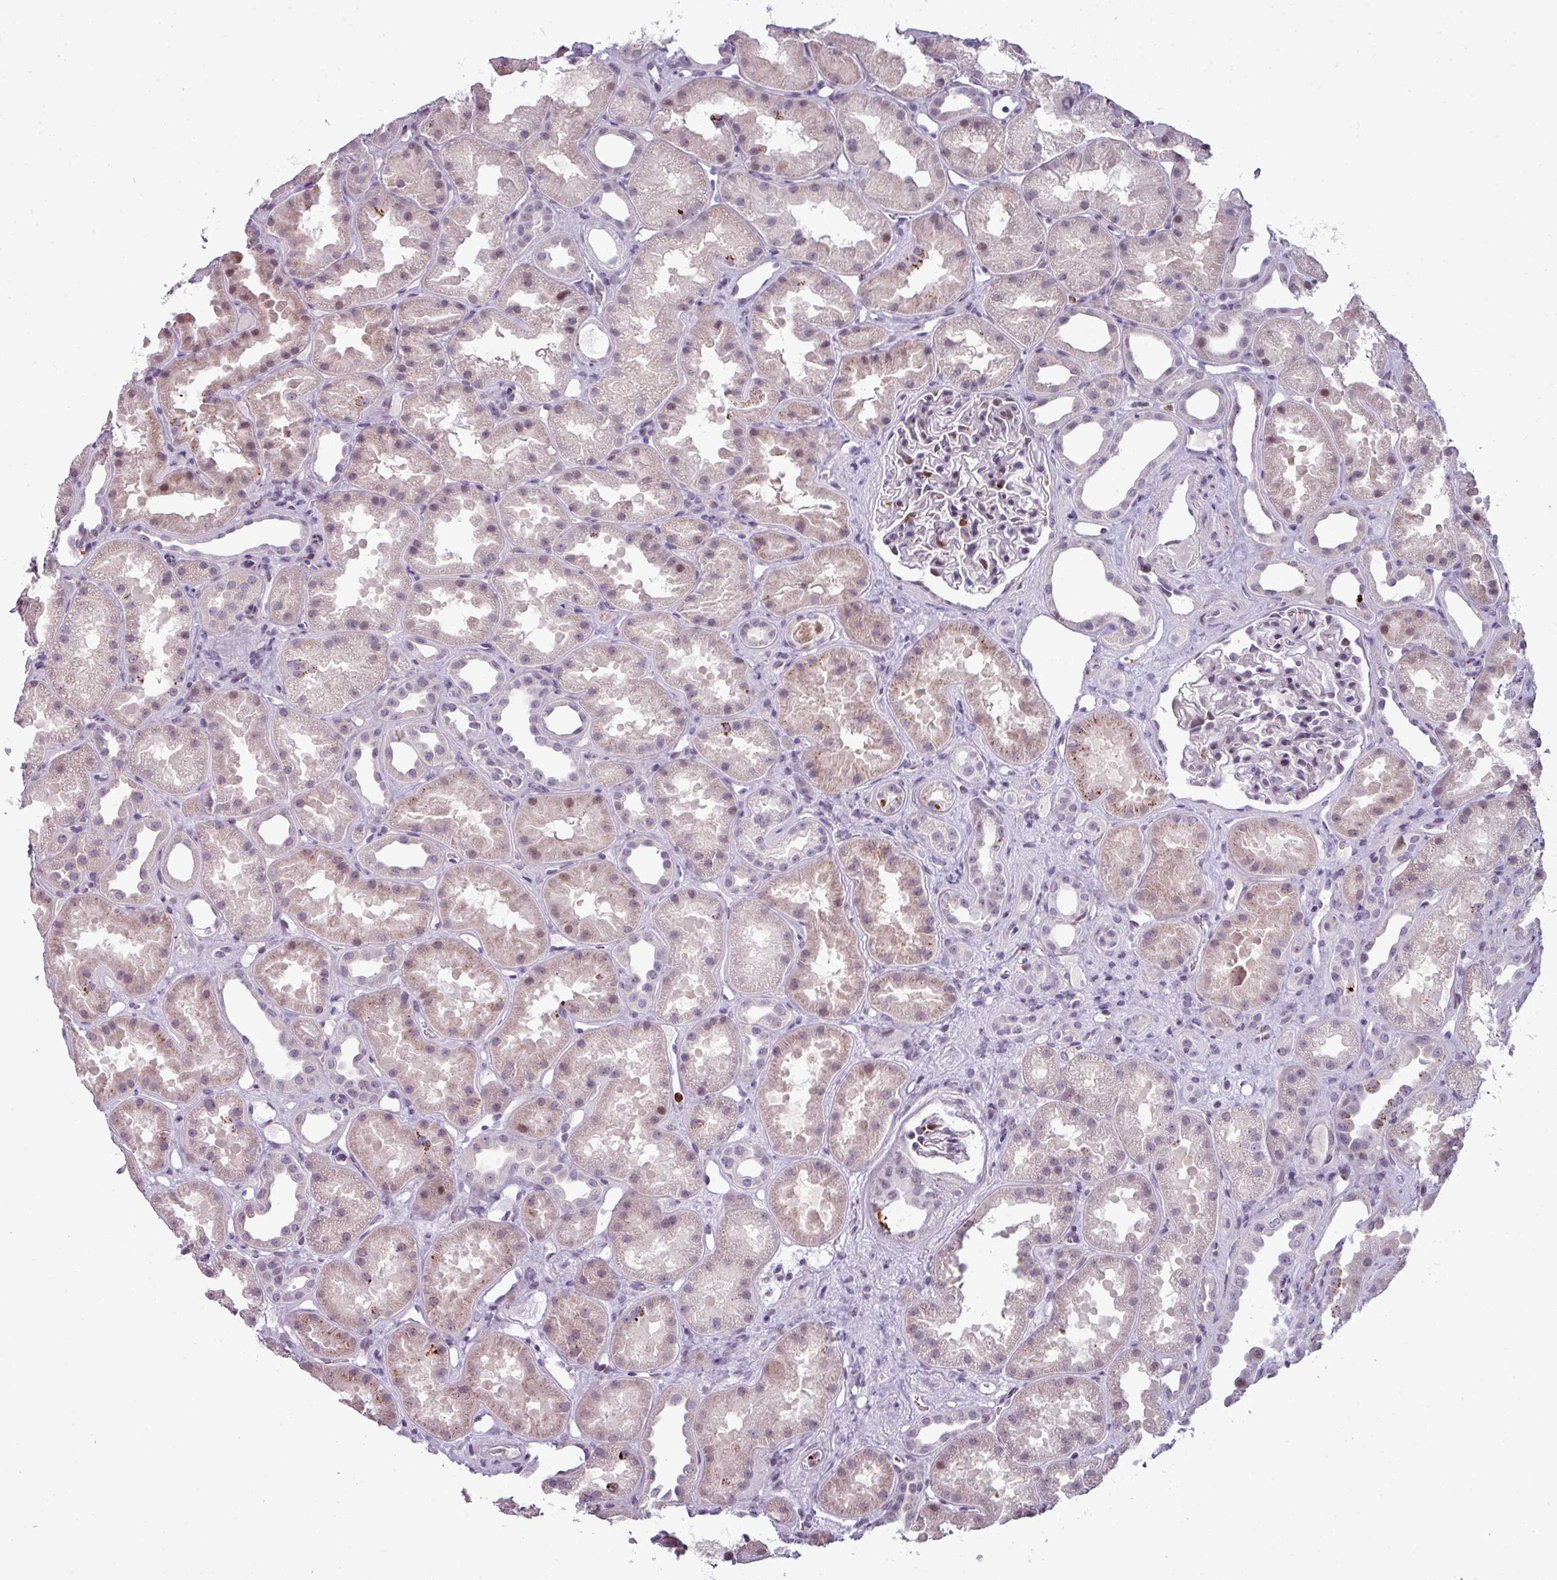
{"staining": {"intensity": "weak", "quantity": "<25%", "location": "nuclear"}, "tissue": "kidney", "cell_type": "Cells in glomeruli", "image_type": "normal", "snomed": [{"axis": "morphology", "description": "Normal tissue, NOS"}, {"axis": "topography", "description": "Kidney"}], "caption": "Human kidney stained for a protein using immunohistochemistry (IHC) displays no positivity in cells in glomeruli.", "gene": "TMEFF1", "patient": {"sex": "male", "age": 61}}